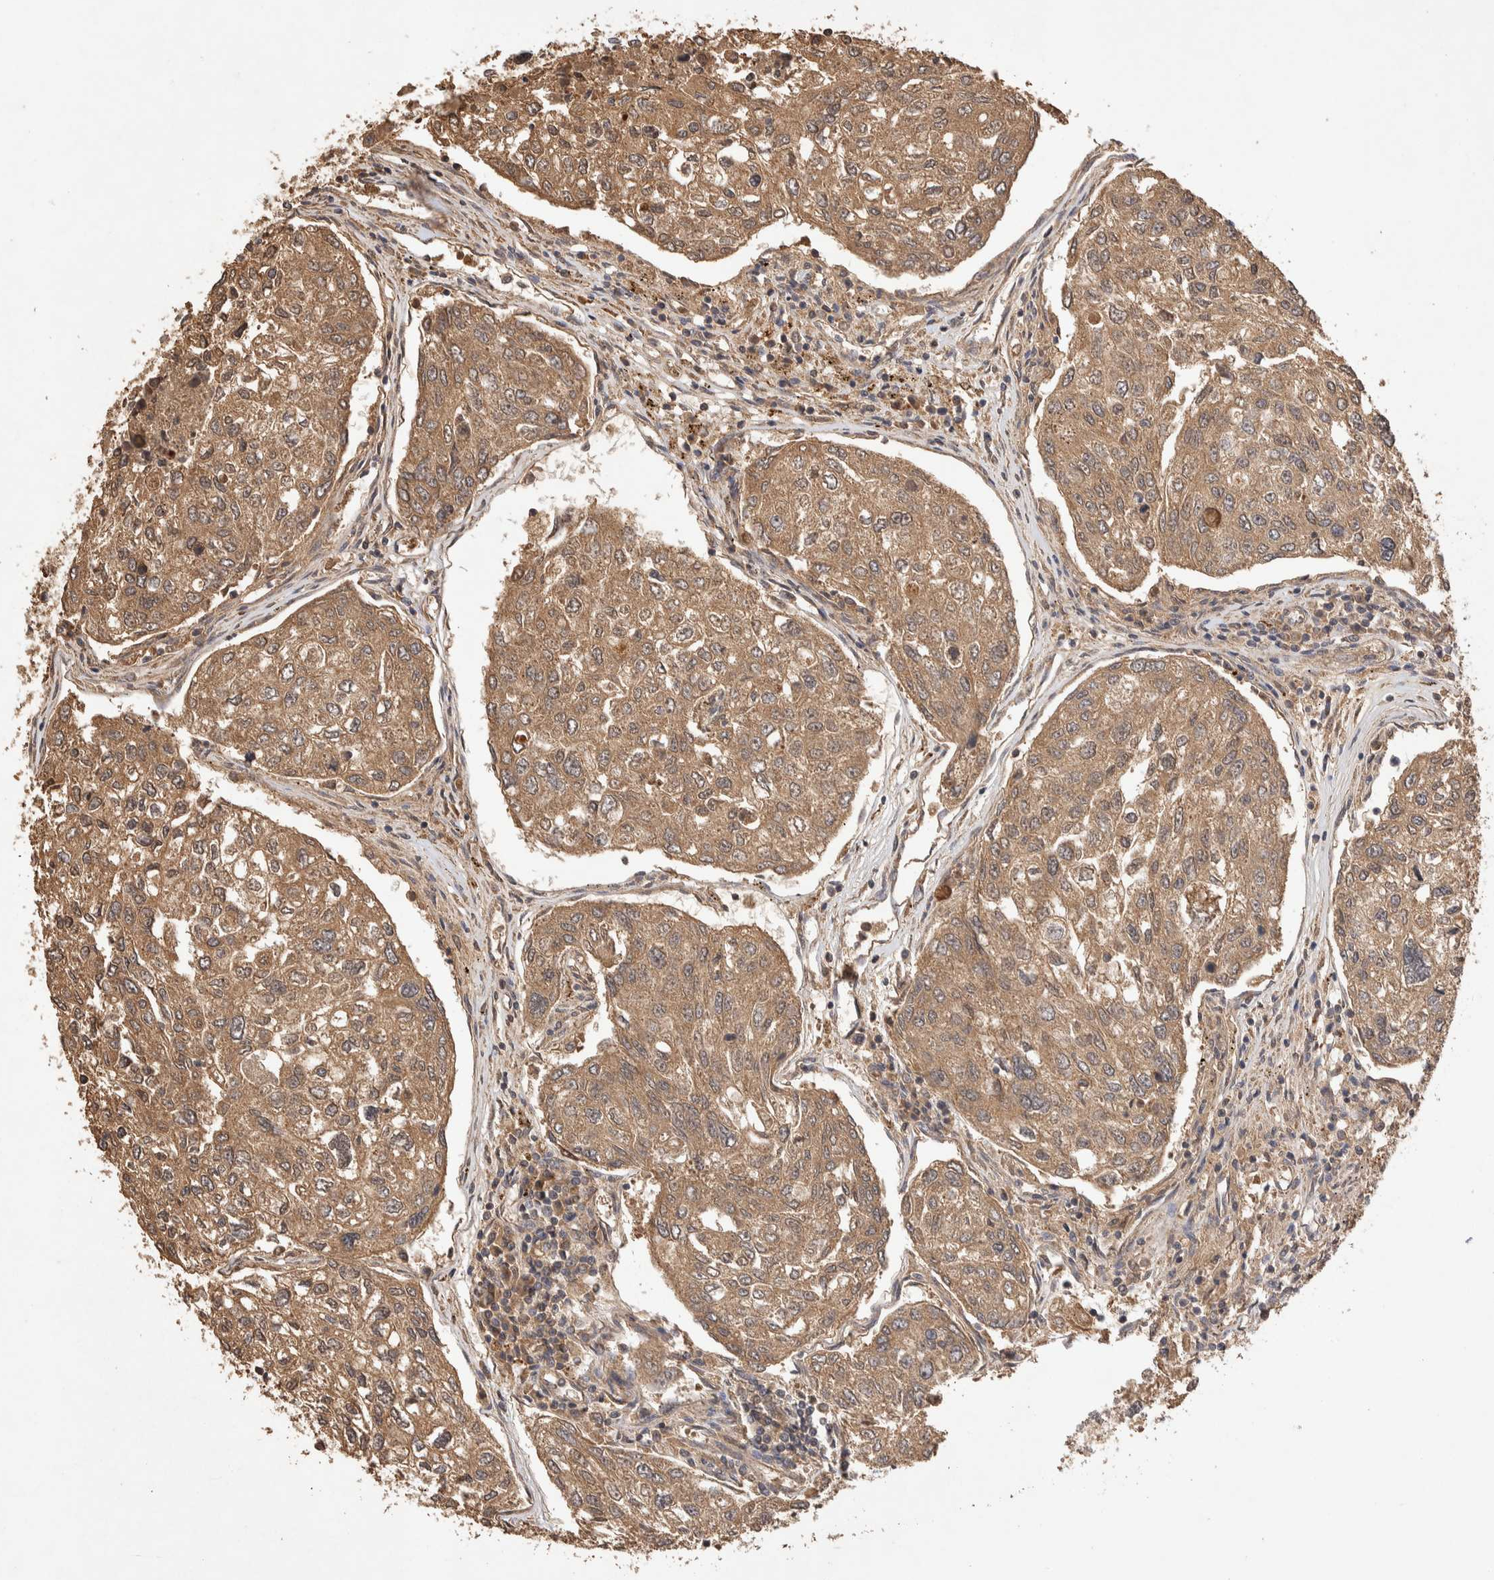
{"staining": {"intensity": "moderate", "quantity": ">75%", "location": "cytoplasmic/membranous"}, "tissue": "urothelial cancer", "cell_type": "Tumor cells", "image_type": "cancer", "snomed": [{"axis": "morphology", "description": "Urothelial carcinoma, High grade"}, {"axis": "topography", "description": "Lymph node"}, {"axis": "topography", "description": "Urinary bladder"}], "caption": "Urothelial carcinoma (high-grade) stained with IHC reveals moderate cytoplasmic/membranous expression in approximately >75% of tumor cells.", "gene": "NSMAF", "patient": {"sex": "male", "age": 51}}